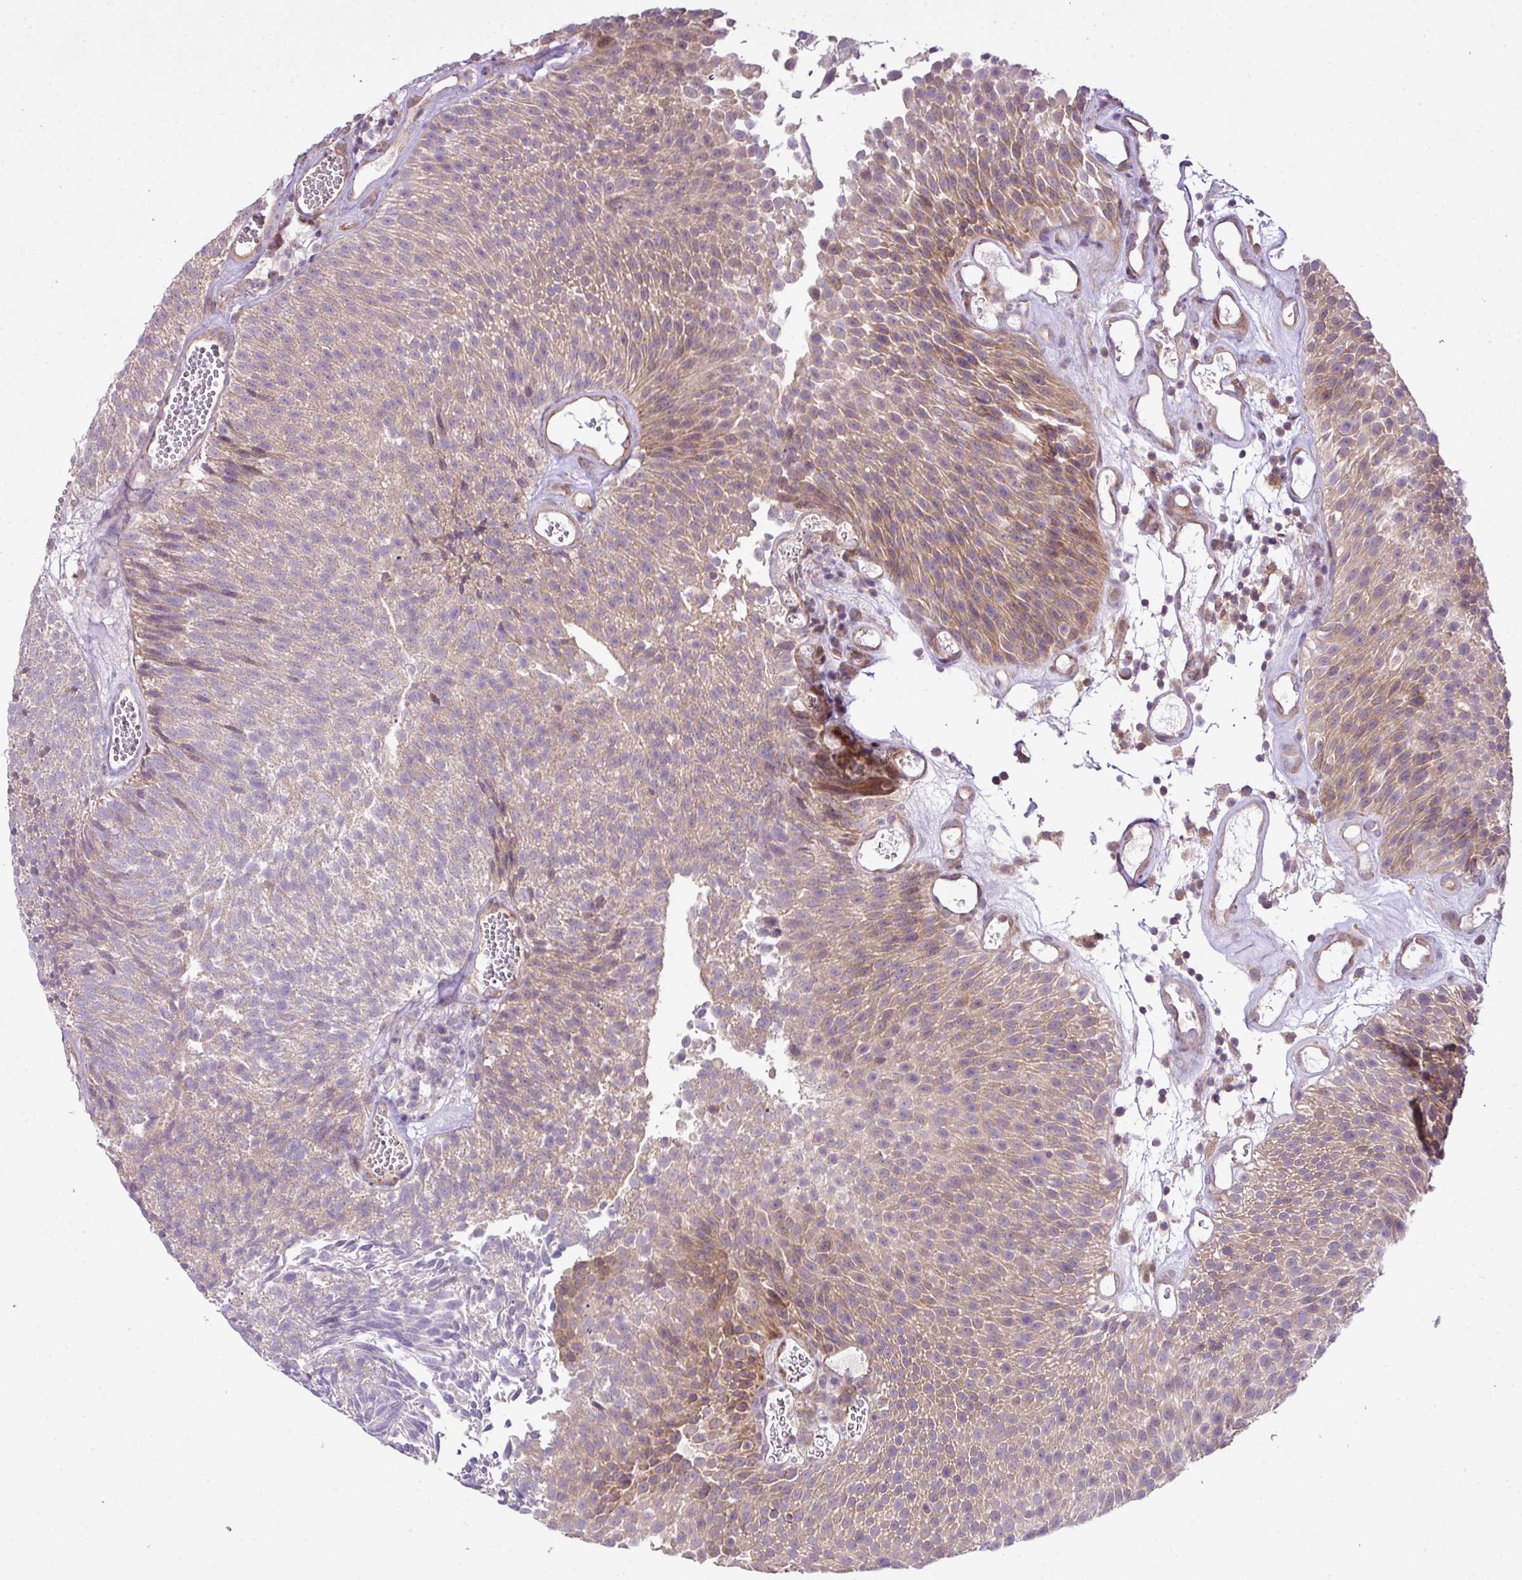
{"staining": {"intensity": "weak", "quantity": "25%-75%", "location": "cytoplasmic/membranous"}, "tissue": "urothelial cancer", "cell_type": "Tumor cells", "image_type": "cancer", "snomed": [{"axis": "morphology", "description": "Urothelial carcinoma, Low grade"}, {"axis": "topography", "description": "Urinary bladder"}], "caption": "The immunohistochemical stain shows weak cytoplasmic/membranous staining in tumor cells of urothelial carcinoma (low-grade) tissue.", "gene": "COX18", "patient": {"sex": "female", "age": 79}}